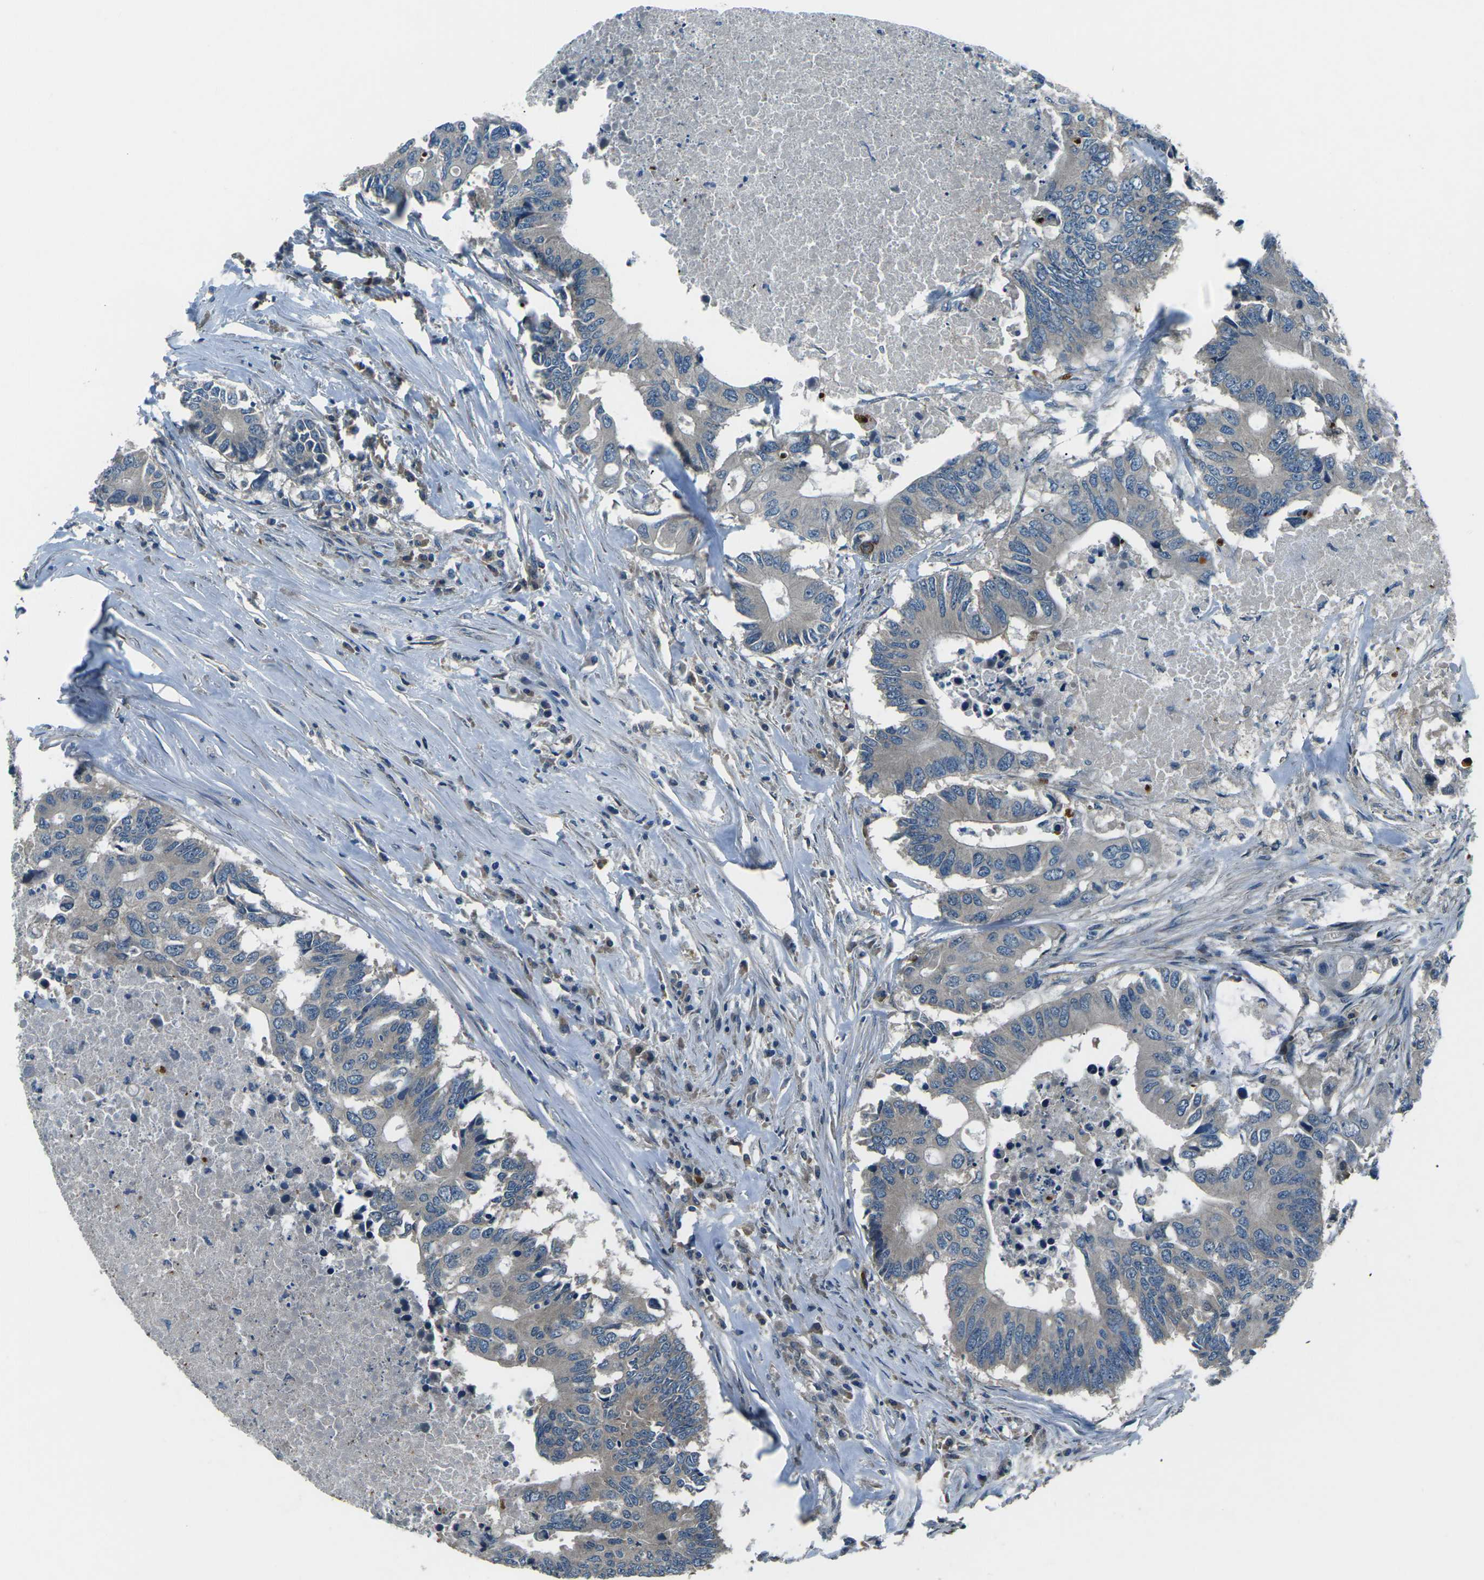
{"staining": {"intensity": "negative", "quantity": "none", "location": "none"}, "tissue": "colorectal cancer", "cell_type": "Tumor cells", "image_type": "cancer", "snomed": [{"axis": "morphology", "description": "Adenocarcinoma, NOS"}, {"axis": "topography", "description": "Colon"}], "caption": "The image displays no staining of tumor cells in colorectal cancer. (Stains: DAB IHC with hematoxylin counter stain, Microscopy: brightfield microscopy at high magnification).", "gene": "AFAP1", "patient": {"sex": "male", "age": 71}}